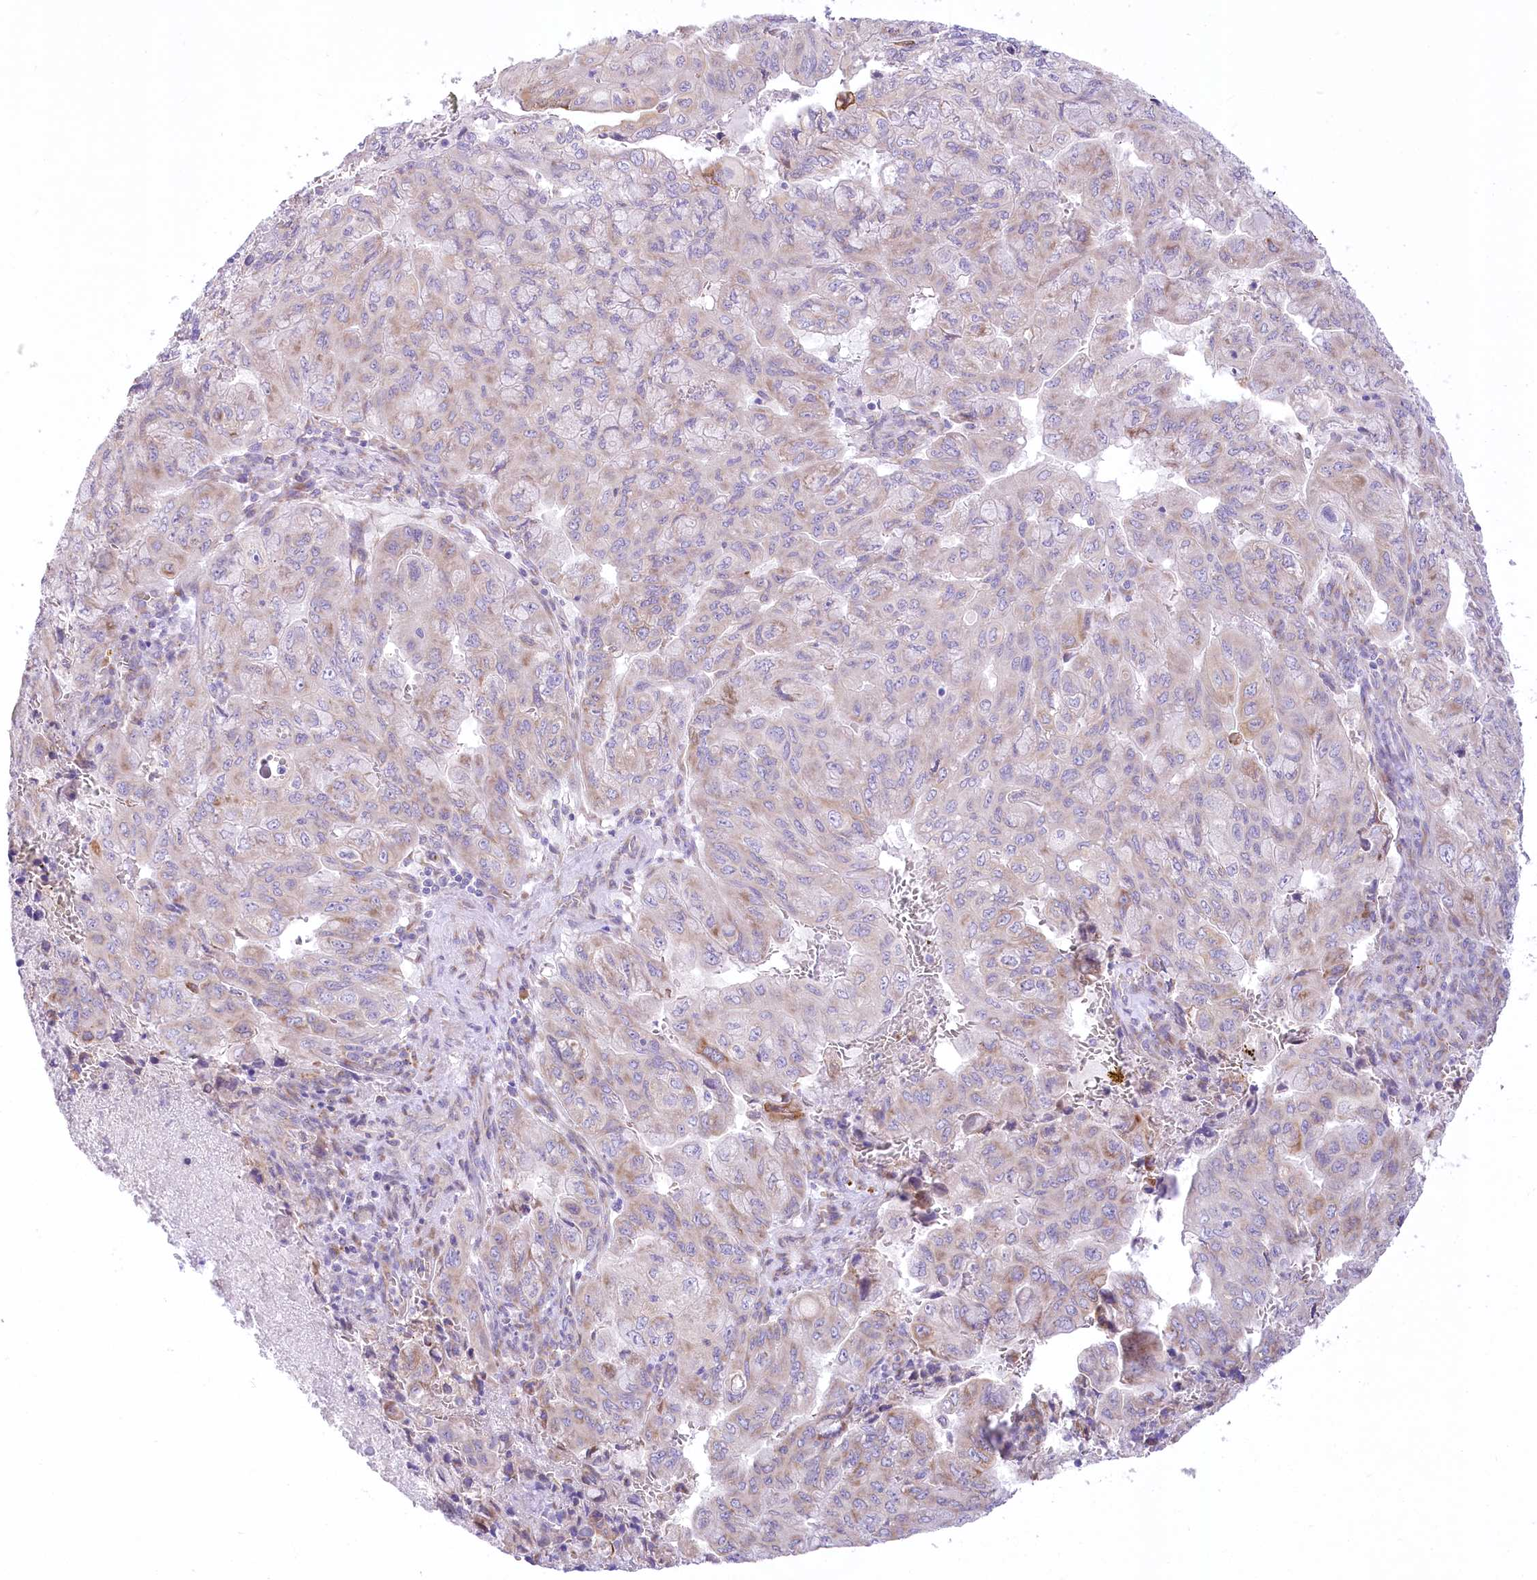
{"staining": {"intensity": "moderate", "quantity": "<25%", "location": "cytoplasmic/membranous"}, "tissue": "pancreatic cancer", "cell_type": "Tumor cells", "image_type": "cancer", "snomed": [{"axis": "morphology", "description": "Adenocarcinoma, NOS"}, {"axis": "topography", "description": "Pancreas"}], "caption": "Pancreatic adenocarcinoma stained for a protein (brown) reveals moderate cytoplasmic/membranous positive positivity in about <25% of tumor cells.", "gene": "STT3B", "patient": {"sex": "male", "age": 51}}